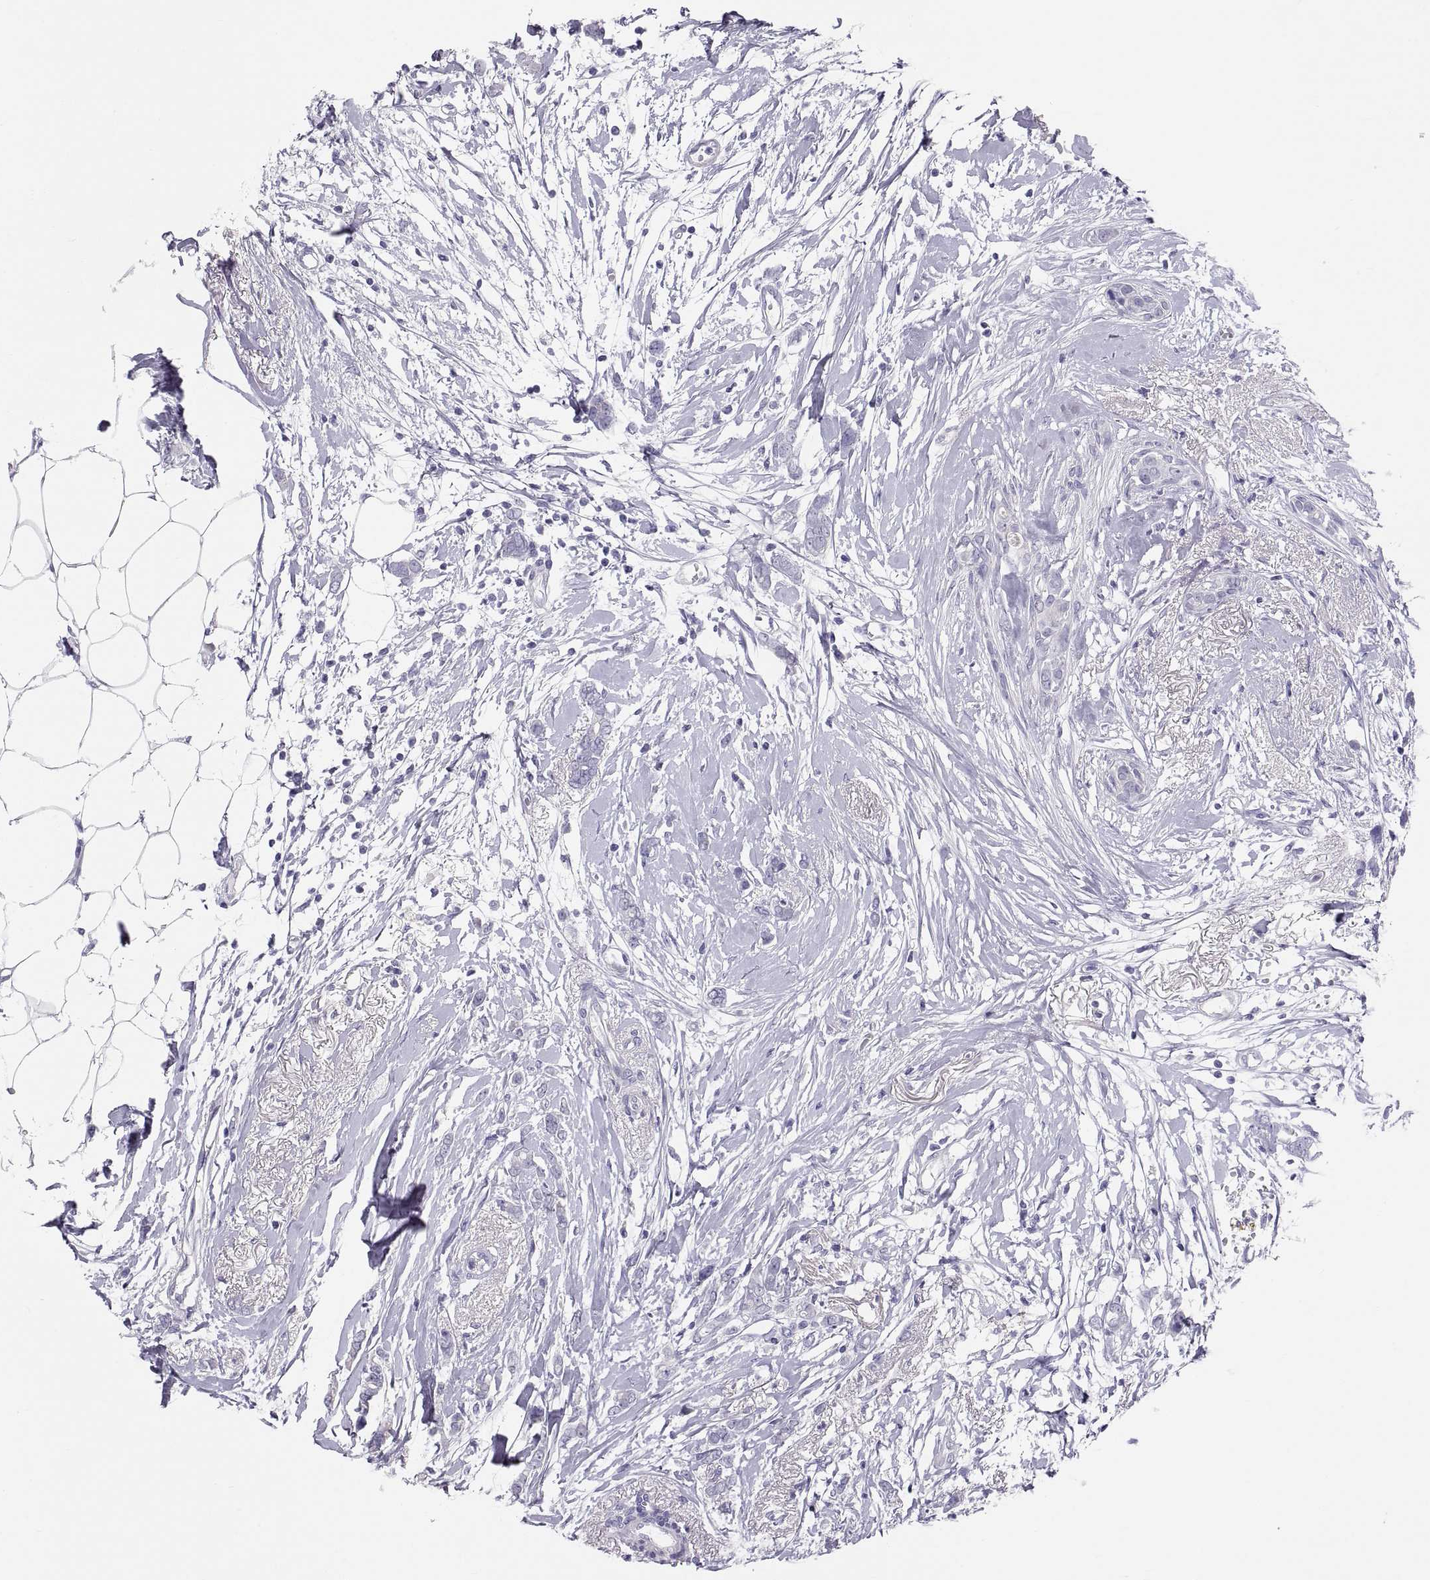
{"staining": {"intensity": "negative", "quantity": "none", "location": "none"}, "tissue": "breast cancer", "cell_type": "Tumor cells", "image_type": "cancer", "snomed": [{"axis": "morphology", "description": "Duct carcinoma"}, {"axis": "topography", "description": "Breast"}], "caption": "High magnification brightfield microscopy of intraductal carcinoma (breast) stained with DAB (3,3'-diaminobenzidine) (brown) and counterstained with hematoxylin (blue): tumor cells show no significant staining.", "gene": "RNASE12", "patient": {"sex": "female", "age": 40}}